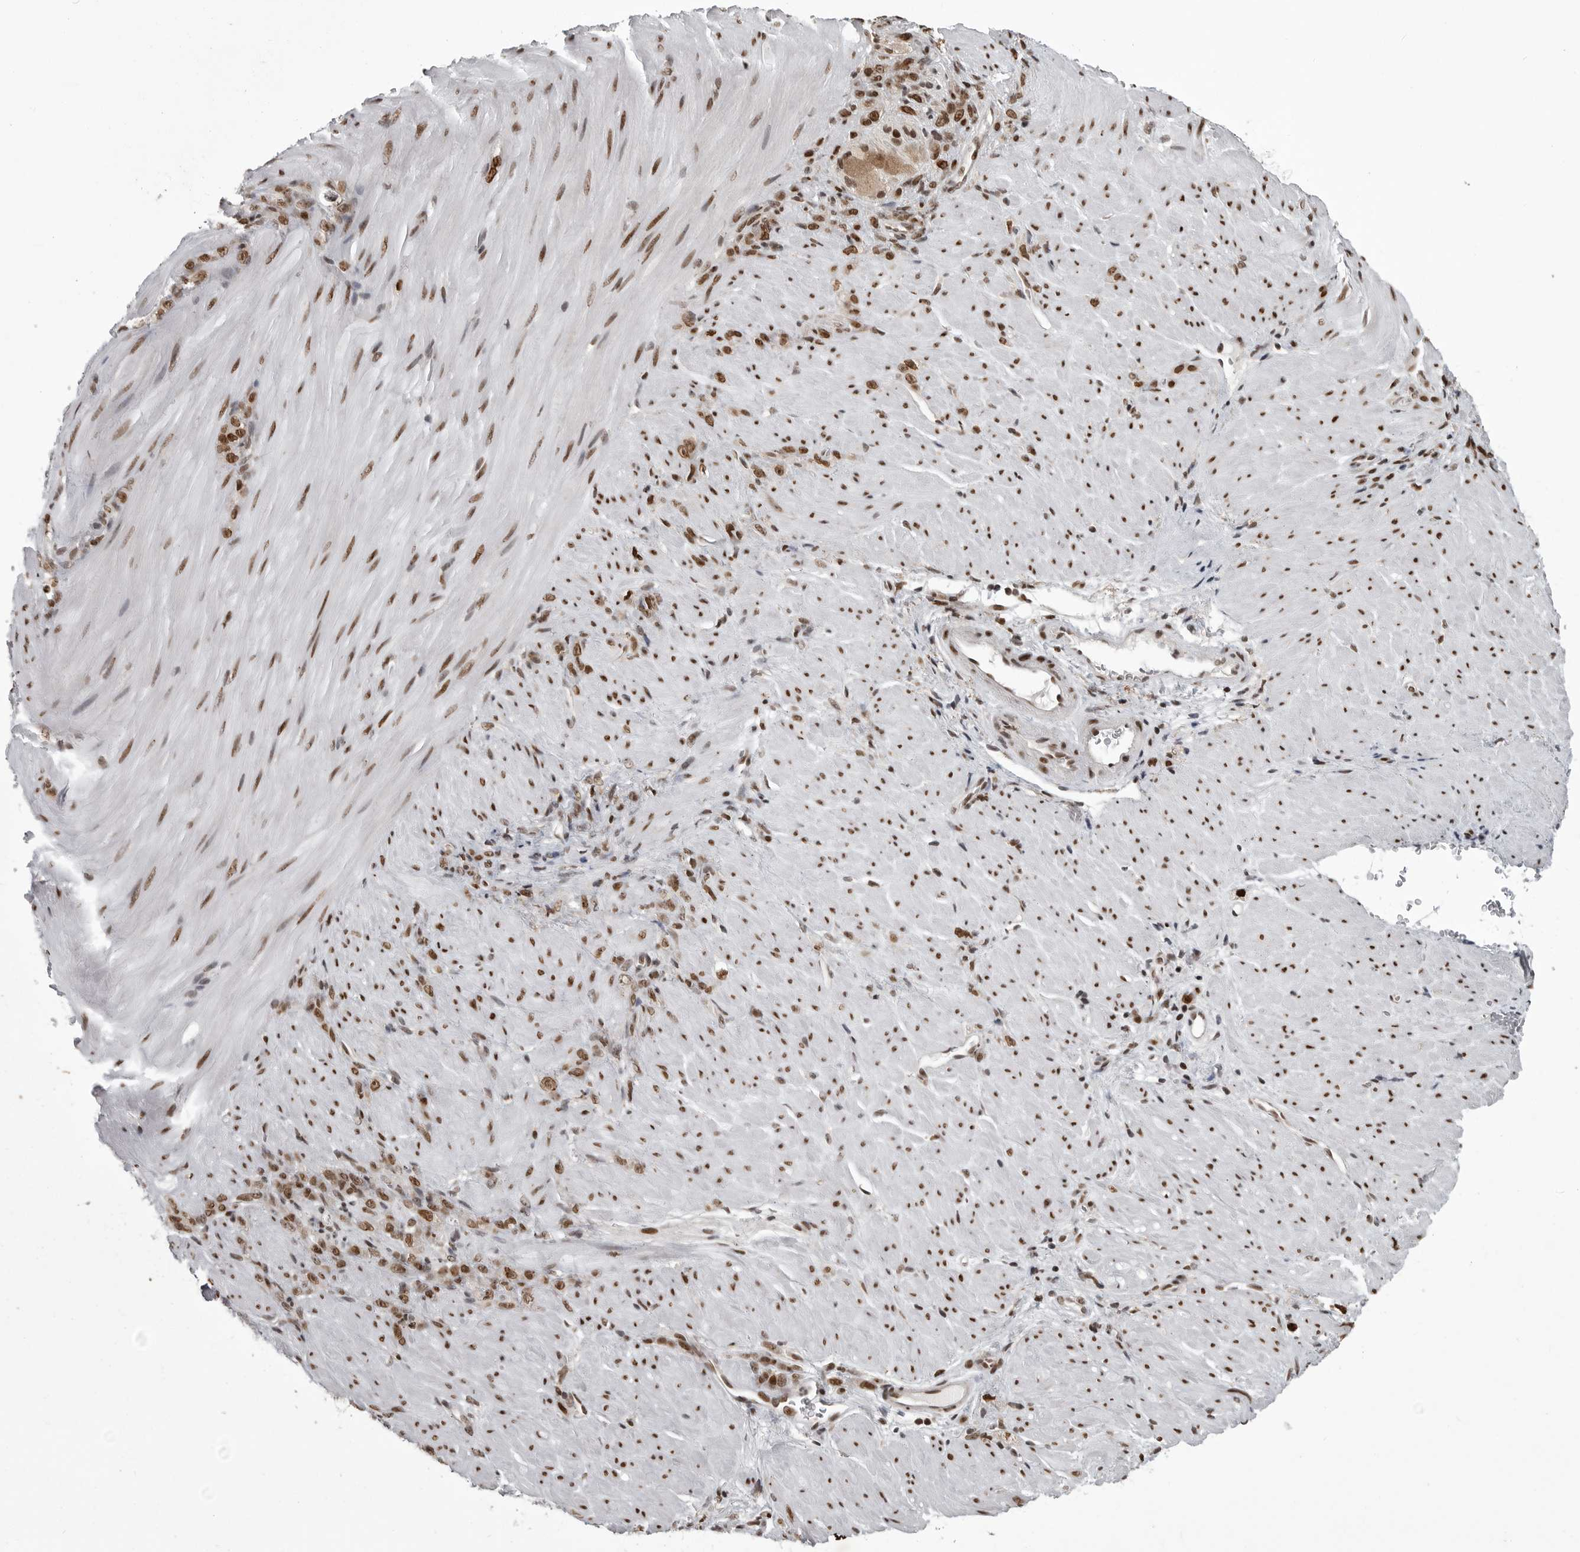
{"staining": {"intensity": "moderate", "quantity": ">75%", "location": "nuclear"}, "tissue": "stomach cancer", "cell_type": "Tumor cells", "image_type": "cancer", "snomed": [{"axis": "morphology", "description": "Normal tissue, NOS"}, {"axis": "morphology", "description": "Adenocarcinoma, NOS"}, {"axis": "topography", "description": "Stomach"}], "caption": "Adenocarcinoma (stomach) was stained to show a protein in brown. There is medium levels of moderate nuclear positivity in about >75% of tumor cells.", "gene": "YAF2", "patient": {"sex": "male", "age": 82}}